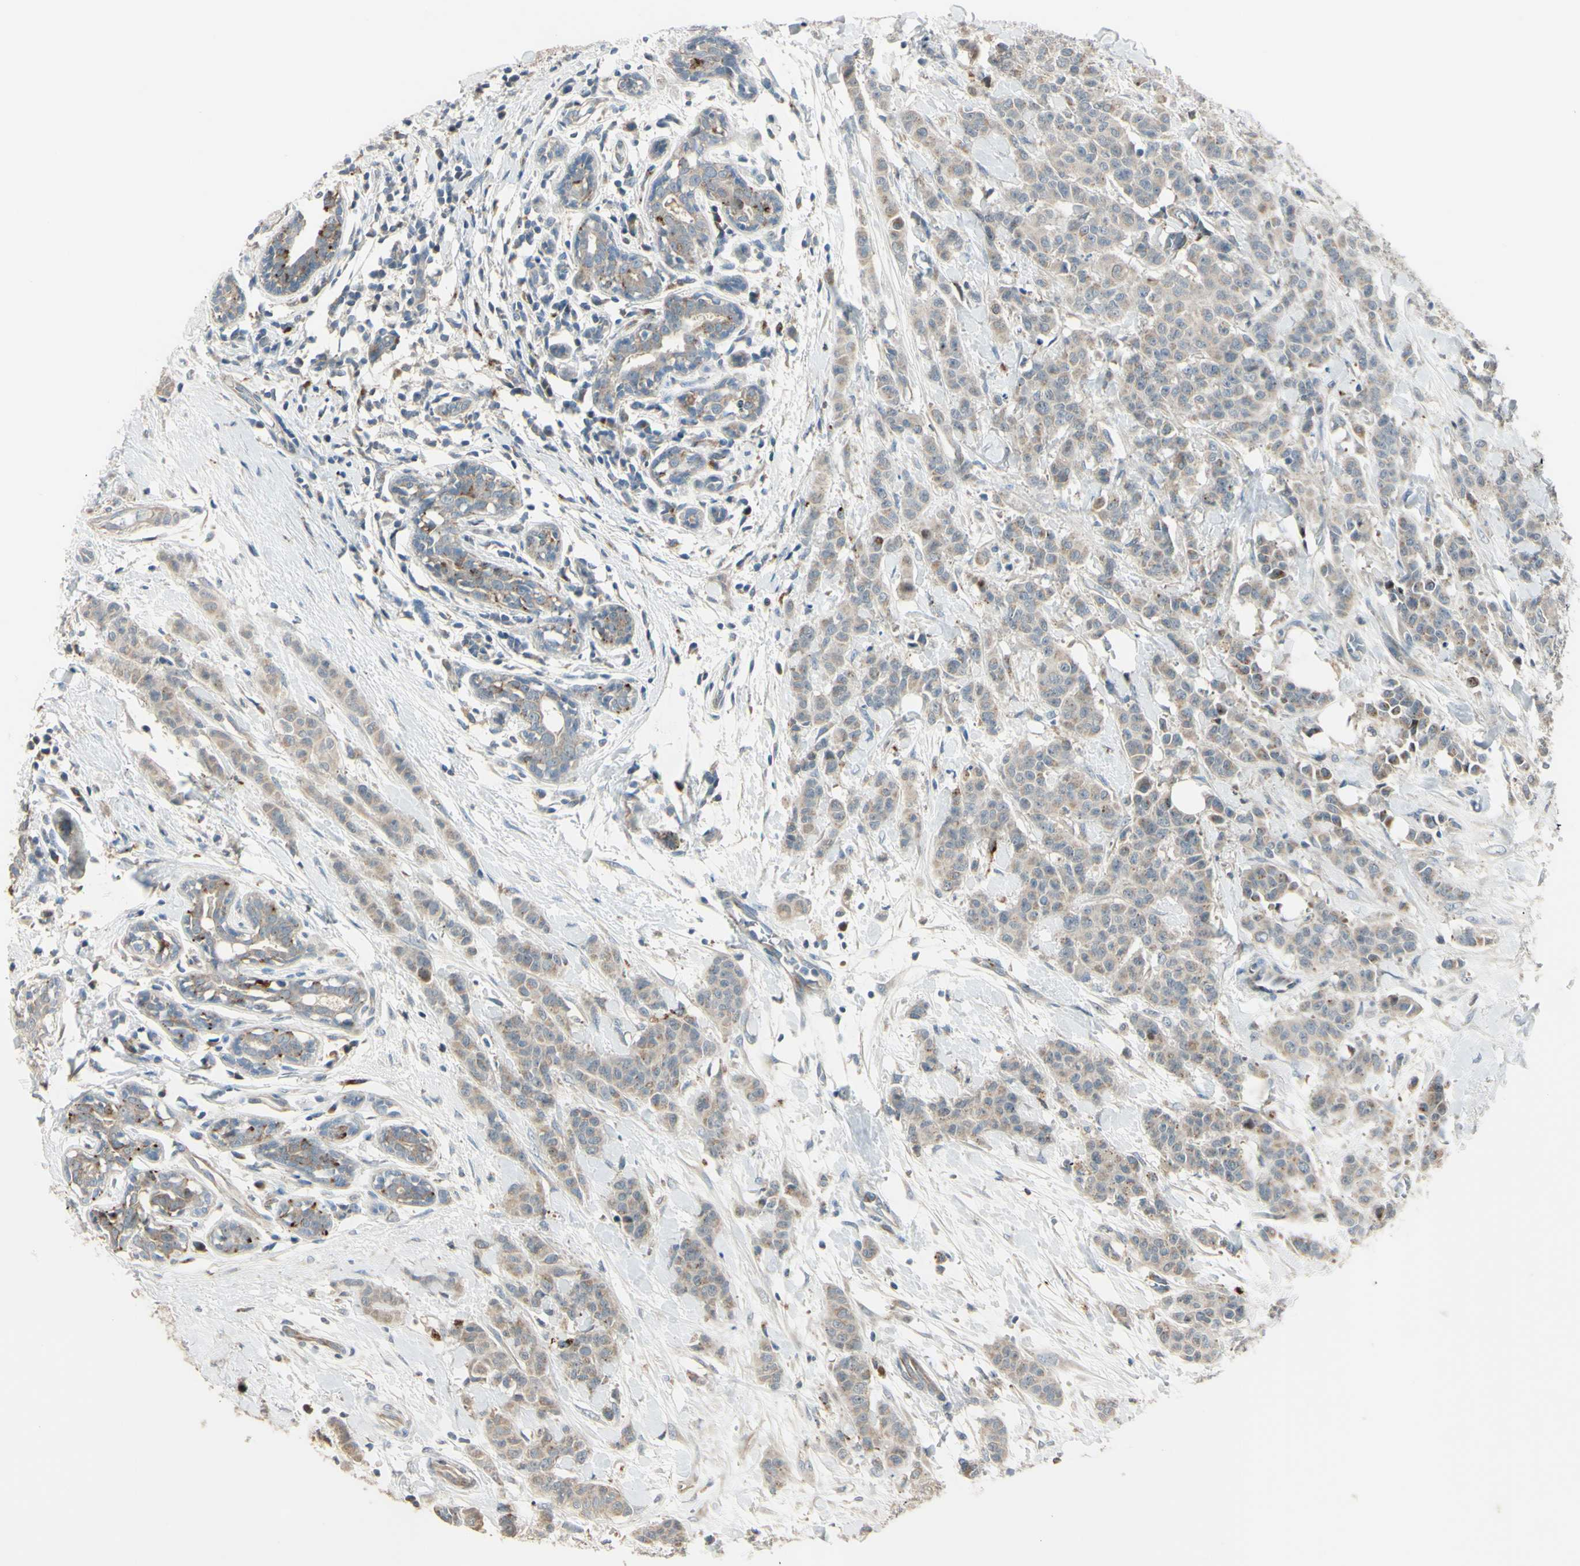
{"staining": {"intensity": "weak", "quantity": ">75%", "location": "cytoplasmic/membranous"}, "tissue": "breast cancer", "cell_type": "Tumor cells", "image_type": "cancer", "snomed": [{"axis": "morphology", "description": "Normal tissue, NOS"}, {"axis": "morphology", "description": "Duct carcinoma"}, {"axis": "topography", "description": "Breast"}], "caption": "Breast cancer (invasive ductal carcinoma) stained with DAB (3,3'-diaminobenzidine) IHC demonstrates low levels of weak cytoplasmic/membranous positivity in about >75% of tumor cells.", "gene": "NDFIP1", "patient": {"sex": "female", "age": 40}}